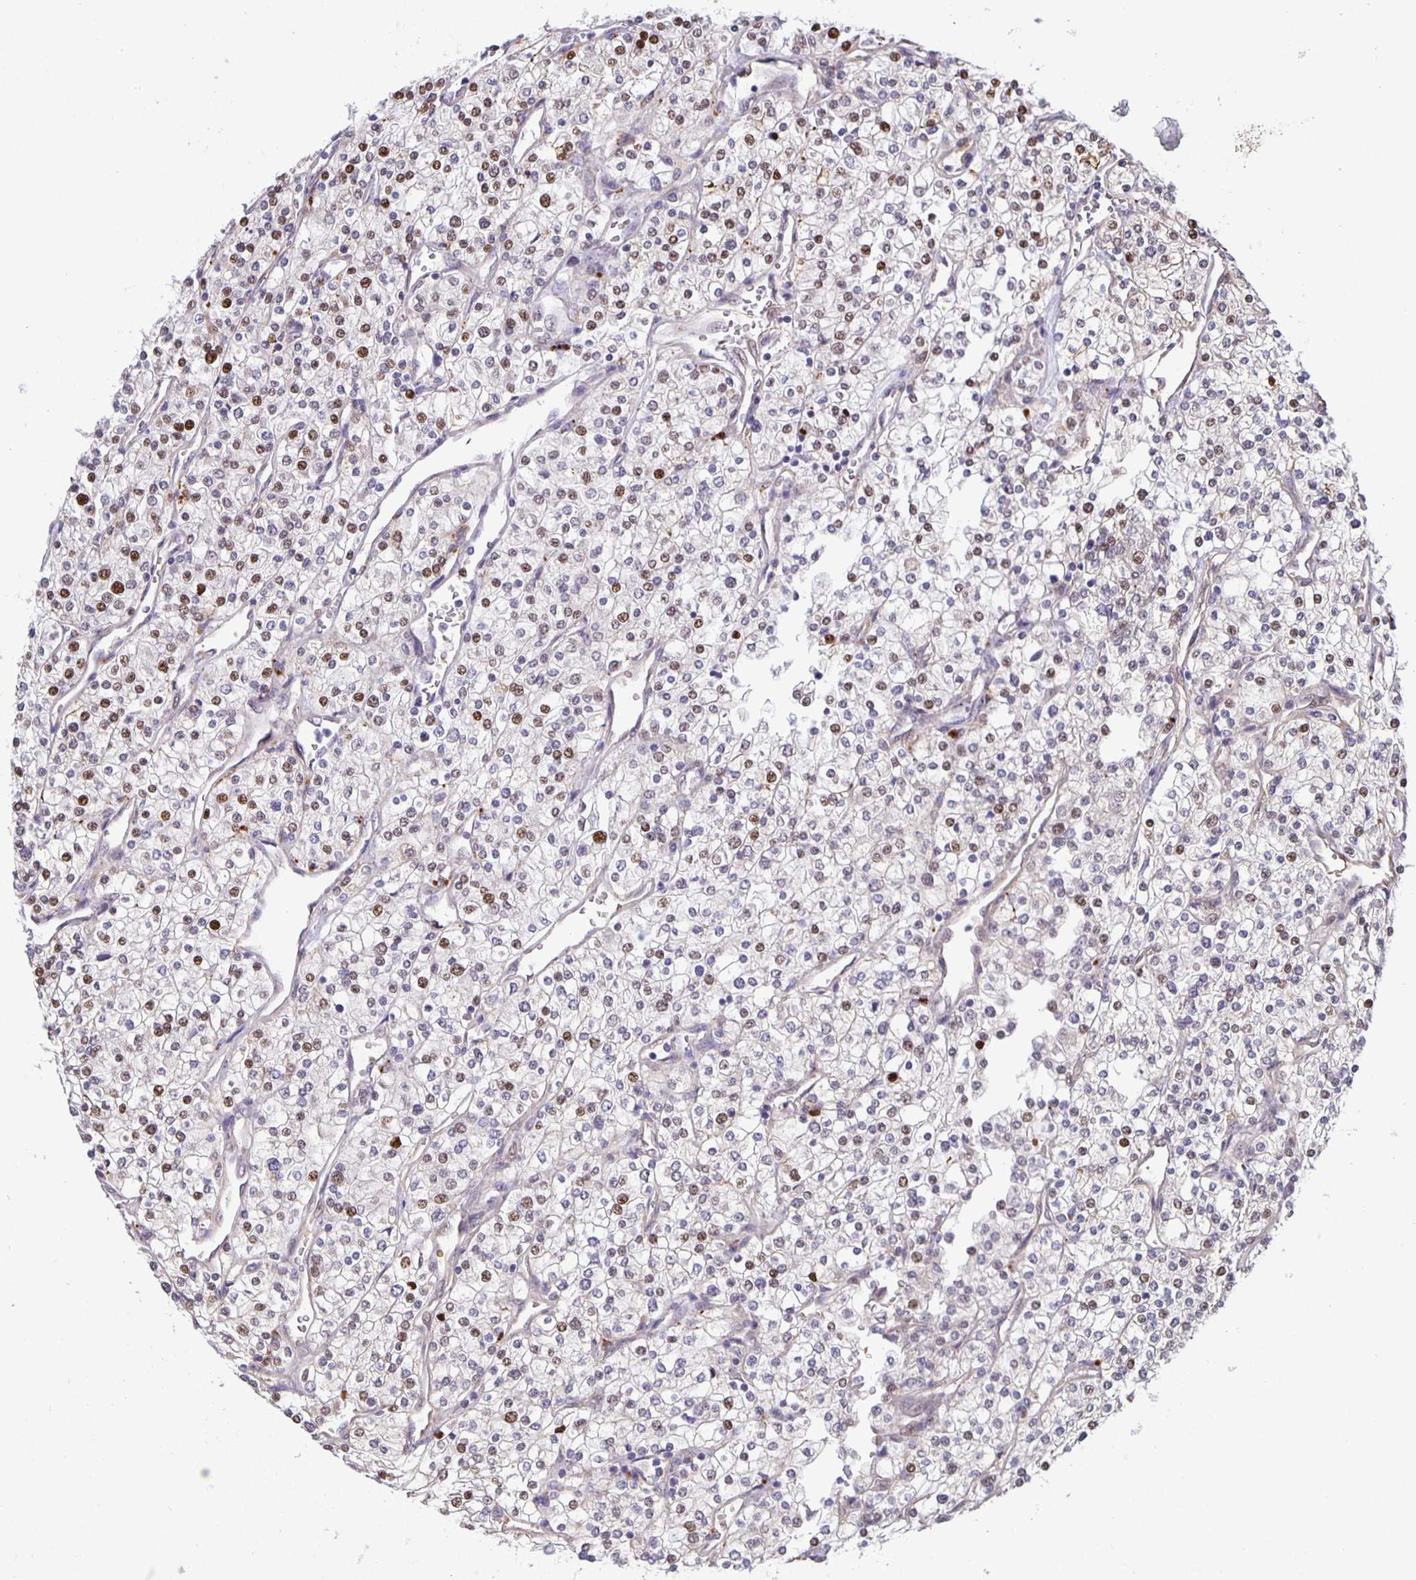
{"staining": {"intensity": "moderate", "quantity": "25%-75%", "location": "cytoplasmic/membranous,nuclear"}, "tissue": "renal cancer", "cell_type": "Tumor cells", "image_type": "cancer", "snomed": [{"axis": "morphology", "description": "Adenocarcinoma, NOS"}, {"axis": "topography", "description": "Kidney"}], "caption": "Immunohistochemical staining of renal cancer reveals medium levels of moderate cytoplasmic/membranous and nuclear protein expression in approximately 25%-75% of tumor cells. Using DAB (brown) and hematoxylin (blue) stains, captured at high magnification using brightfield microscopy.", "gene": "MAPK12", "patient": {"sex": "male", "age": 80}}